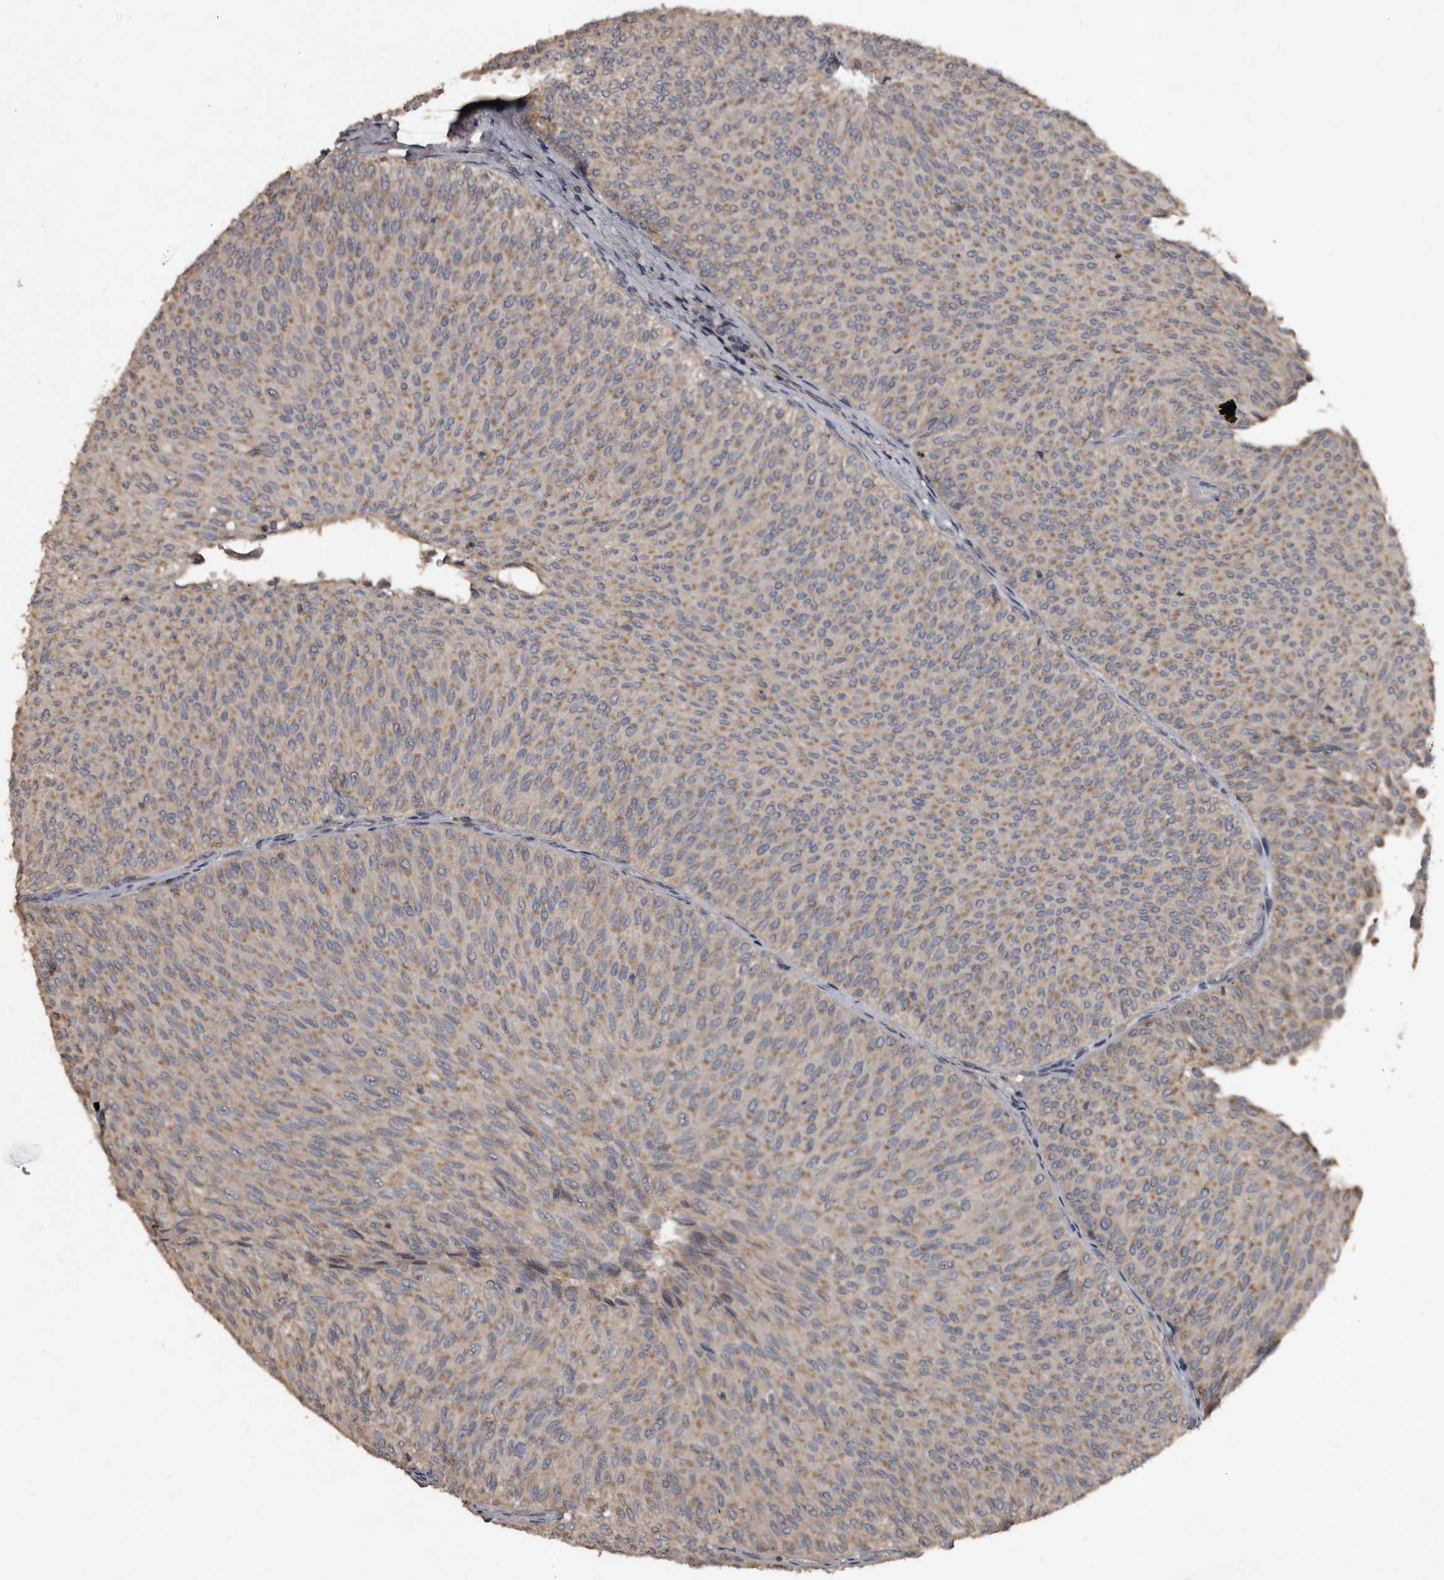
{"staining": {"intensity": "moderate", "quantity": ">75%", "location": "cytoplasmic/membranous"}, "tissue": "urothelial cancer", "cell_type": "Tumor cells", "image_type": "cancer", "snomed": [{"axis": "morphology", "description": "Urothelial carcinoma, Low grade"}, {"axis": "topography", "description": "Urinary bladder"}], "caption": "Low-grade urothelial carcinoma tissue reveals moderate cytoplasmic/membranous expression in approximately >75% of tumor cells, visualized by immunohistochemistry.", "gene": "GREB1", "patient": {"sex": "male", "age": 78}}